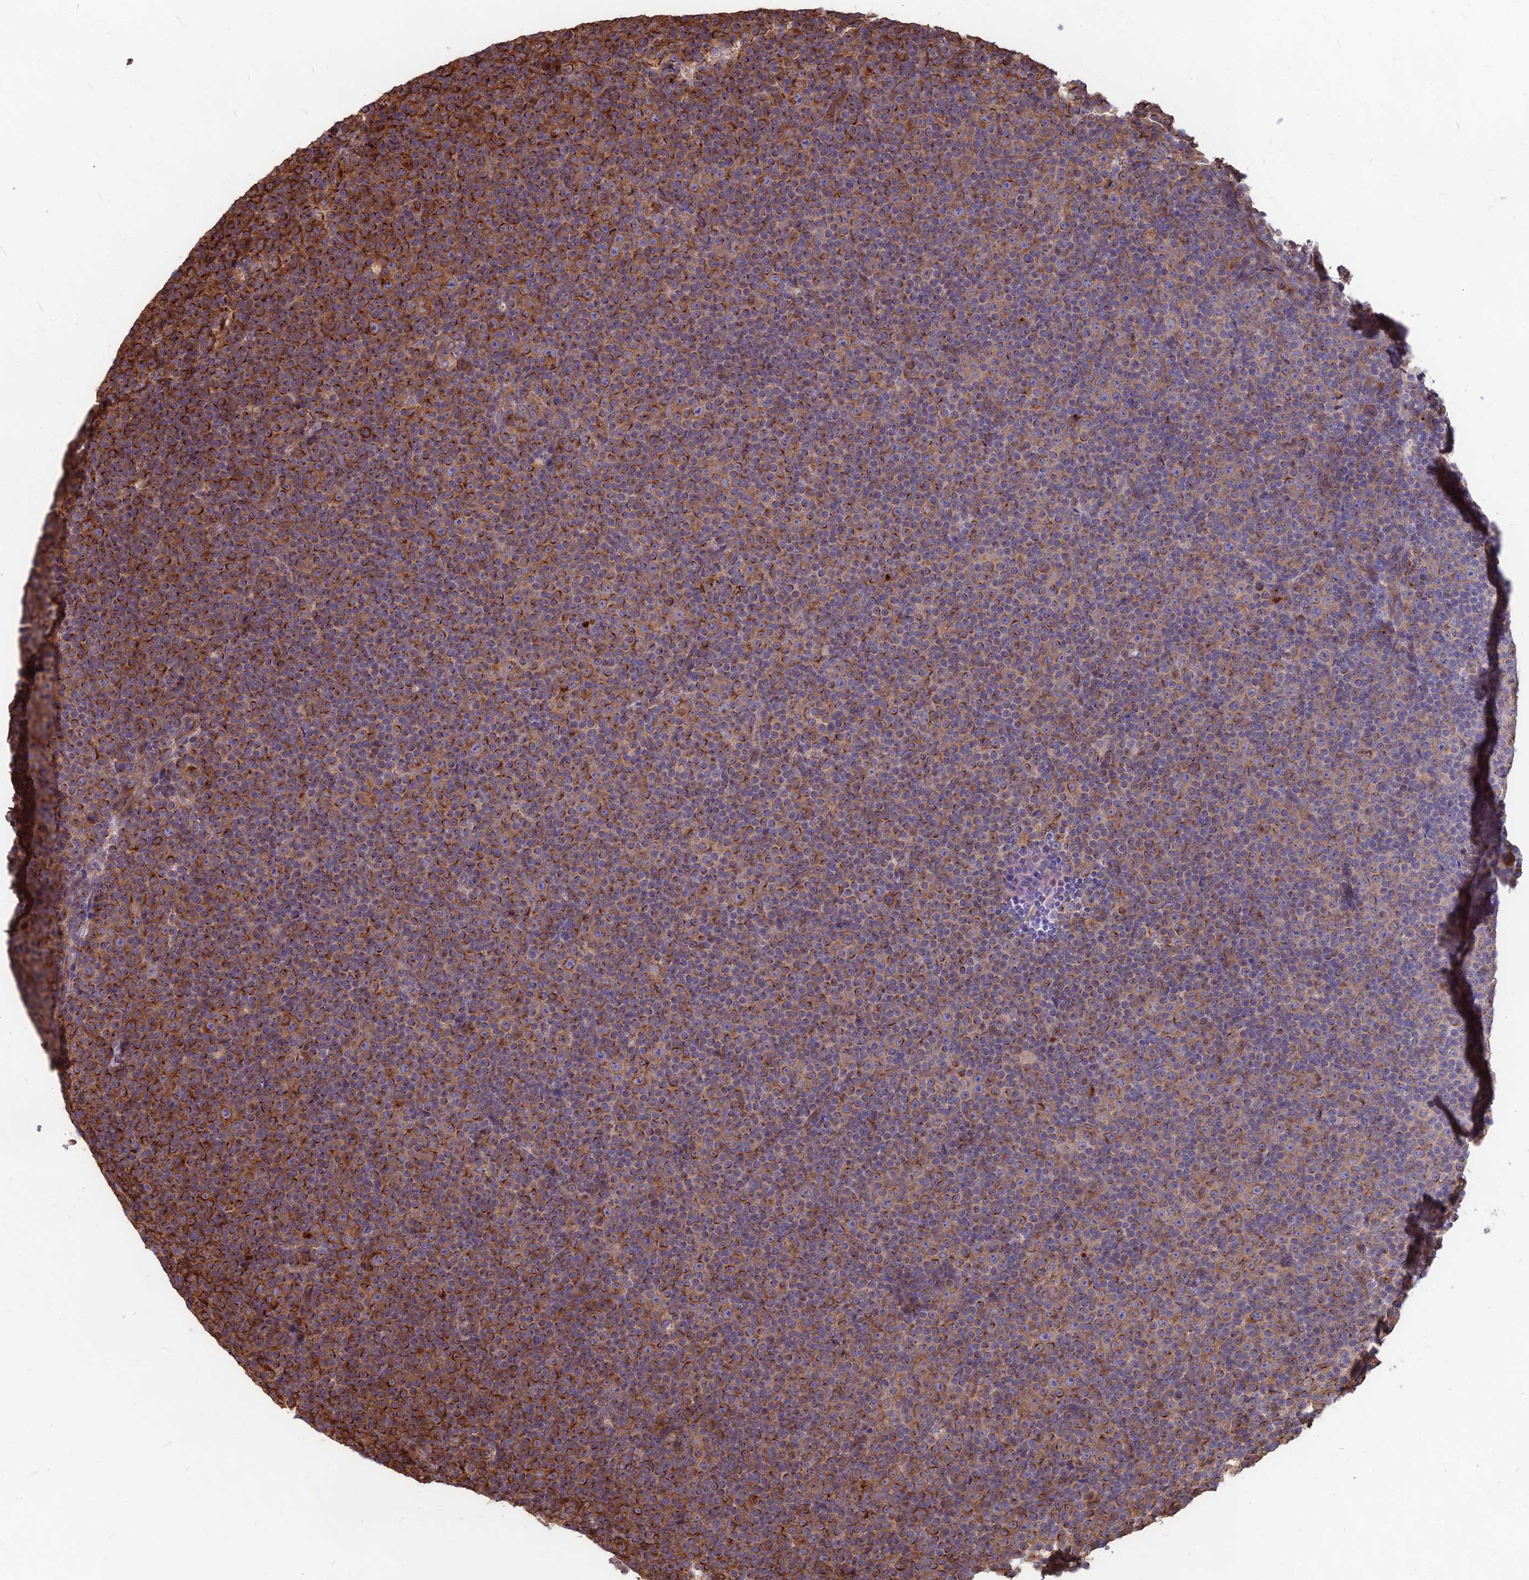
{"staining": {"intensity": "strong", "quantity": "25%-75%", "location": "cytoplasmic/membranous"}, "tissue": "lymphoma", "cell_type": "Tumor cells", "image_type": "cancer", "snomed": [{"axis": "morphology", "description": "Malignant lymphoma, non-Hodgkin's type, Low grade"}, {"axis": "topography", "description": "Lymph node"}], "caption": "A photomicrograph of human lymphoma stained for a protein demonstrates strong cytoplasmic/membranous brown staining in tumor cells.", "gene": "LSM6", "patient": {"sex": "female", "age": 67}}